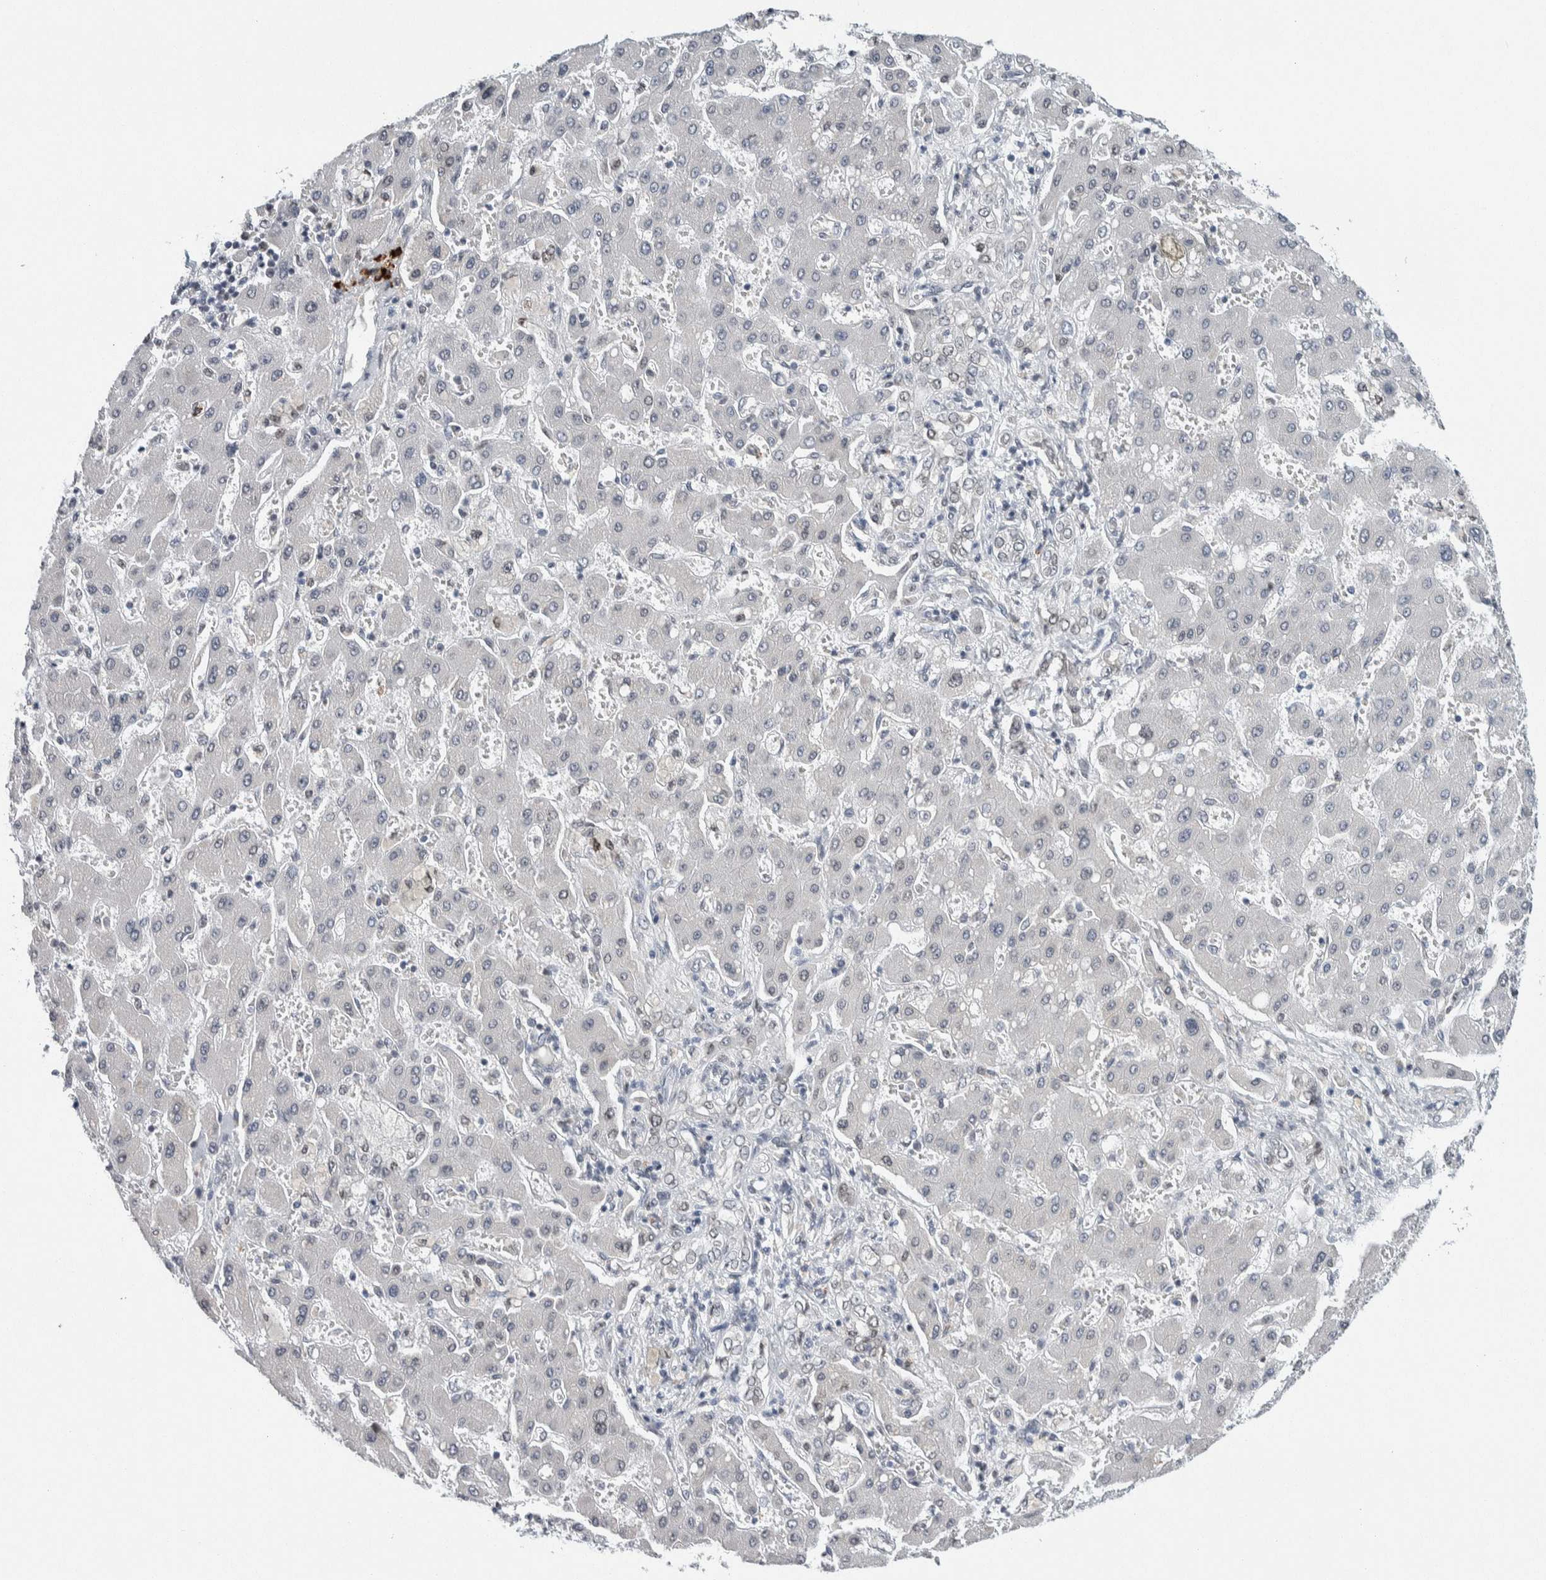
{"staining": {"intensity": "negative", "quantity": "none", "location": "none"}, "tissue": "liver cancer", "cell_type": "Tumor cells", "image_type": "cancer", "snomed": [{"axis": "morphology", "description": "Cholangiocarcinoma"}, {"axis": "topography", "description": "Liver"}], "caption": "Liver cancer was stained to show a protein in brown. There is no significant positivity in tumor cells.", "gene": "NEUROD1", "patient": {"sex": "male", "age": 50}}